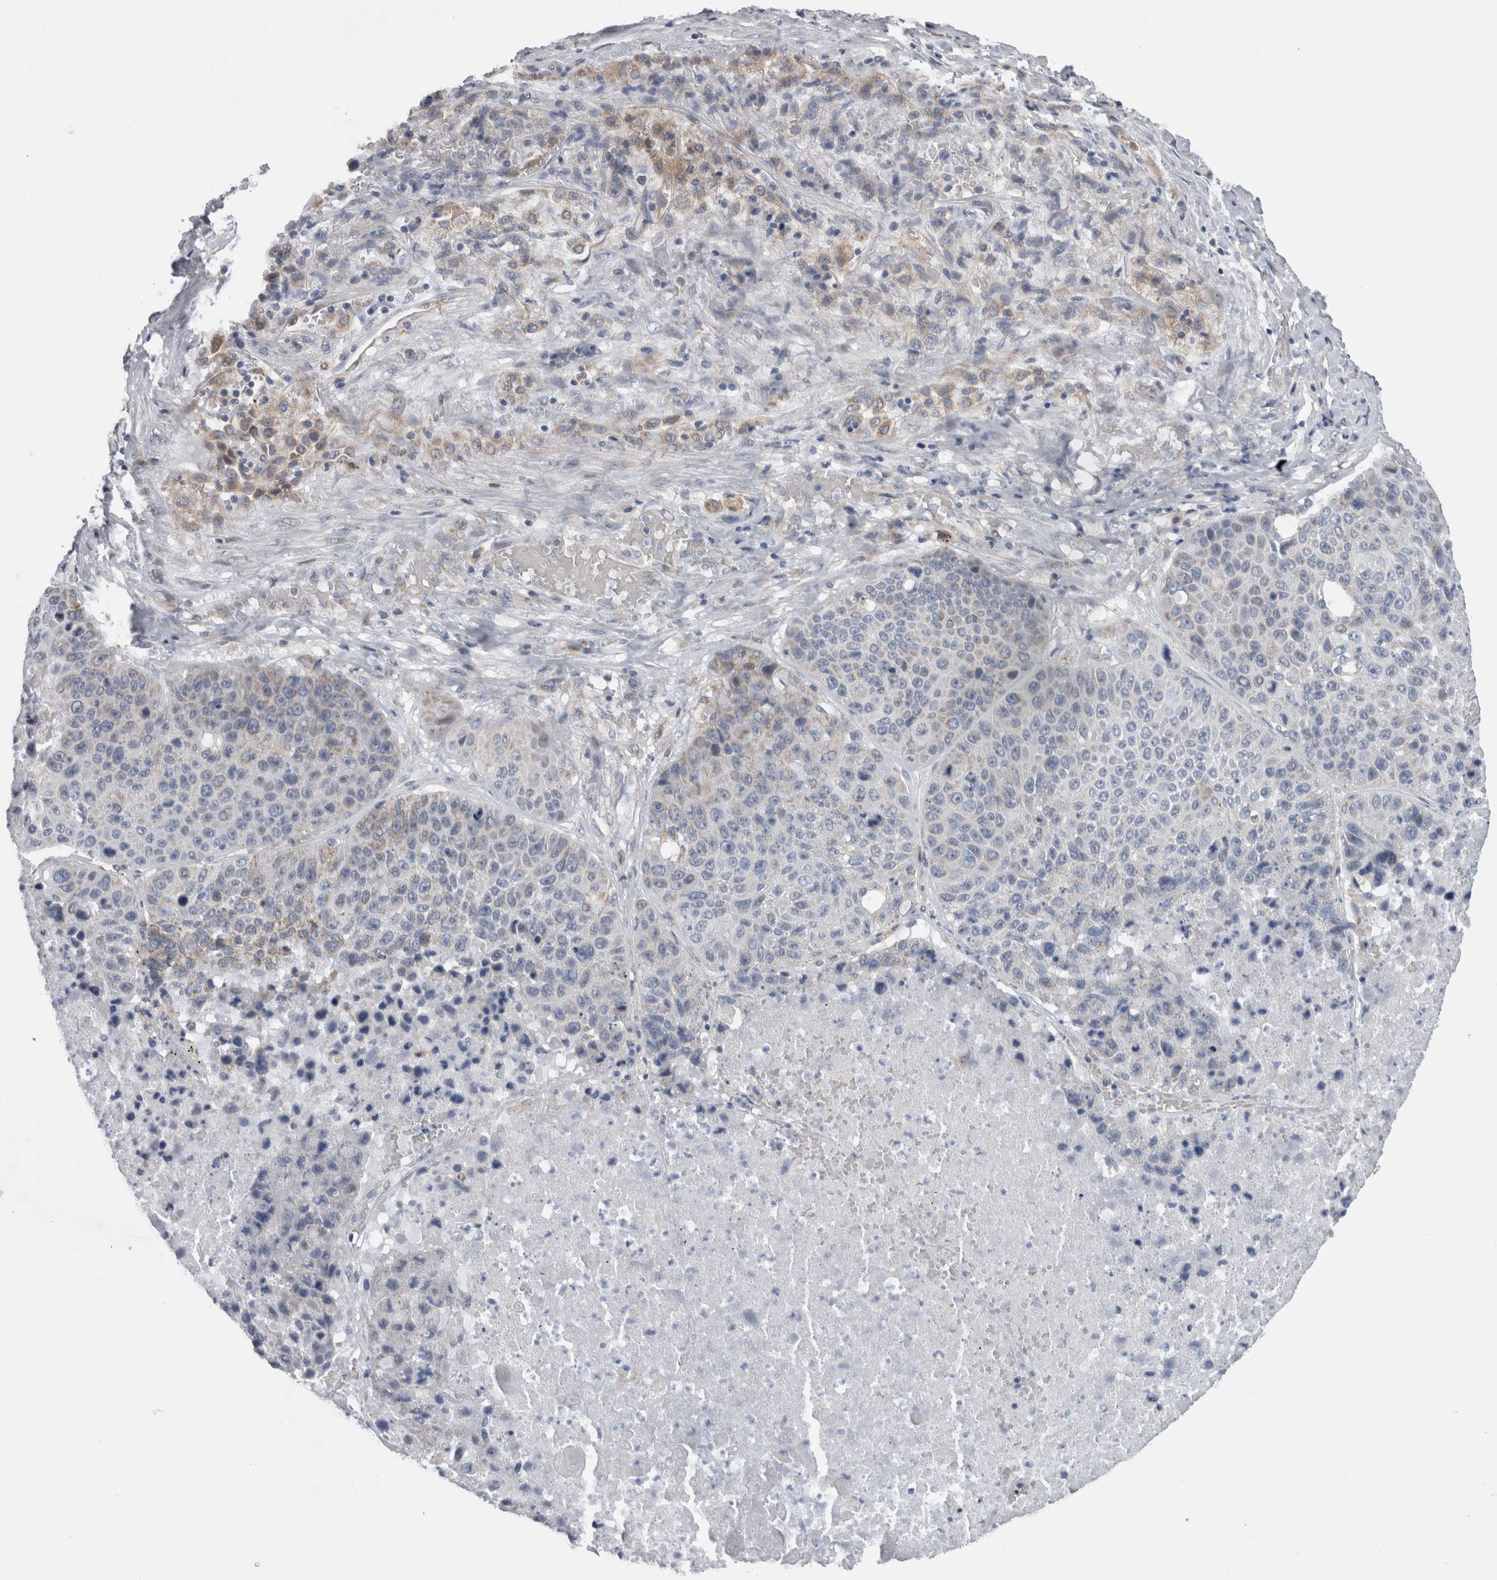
{"staining": {"intensity": "negative", "quantity": "none", "location": "none"}, "tissue": "lung cancer", "cell_type": "Tumor cells", "image_type": "cancer", "snomed": [{"axis": "morphology", "description": "Squamous cell carcinoma, NOS"}, {"axis": "topography", "description": "Lung"}], "caption": "IHC histopathology image of human lung squamous cell carcinoma stained for a protein (brown), which demonstrates no positivity in tumor cells. (DAB (3,3'-diaminobenzidine) immunohistochemistry (IHC), high magnification).", "gene": "GDAP1", "patient": {"sex": "male", "age": 61}}